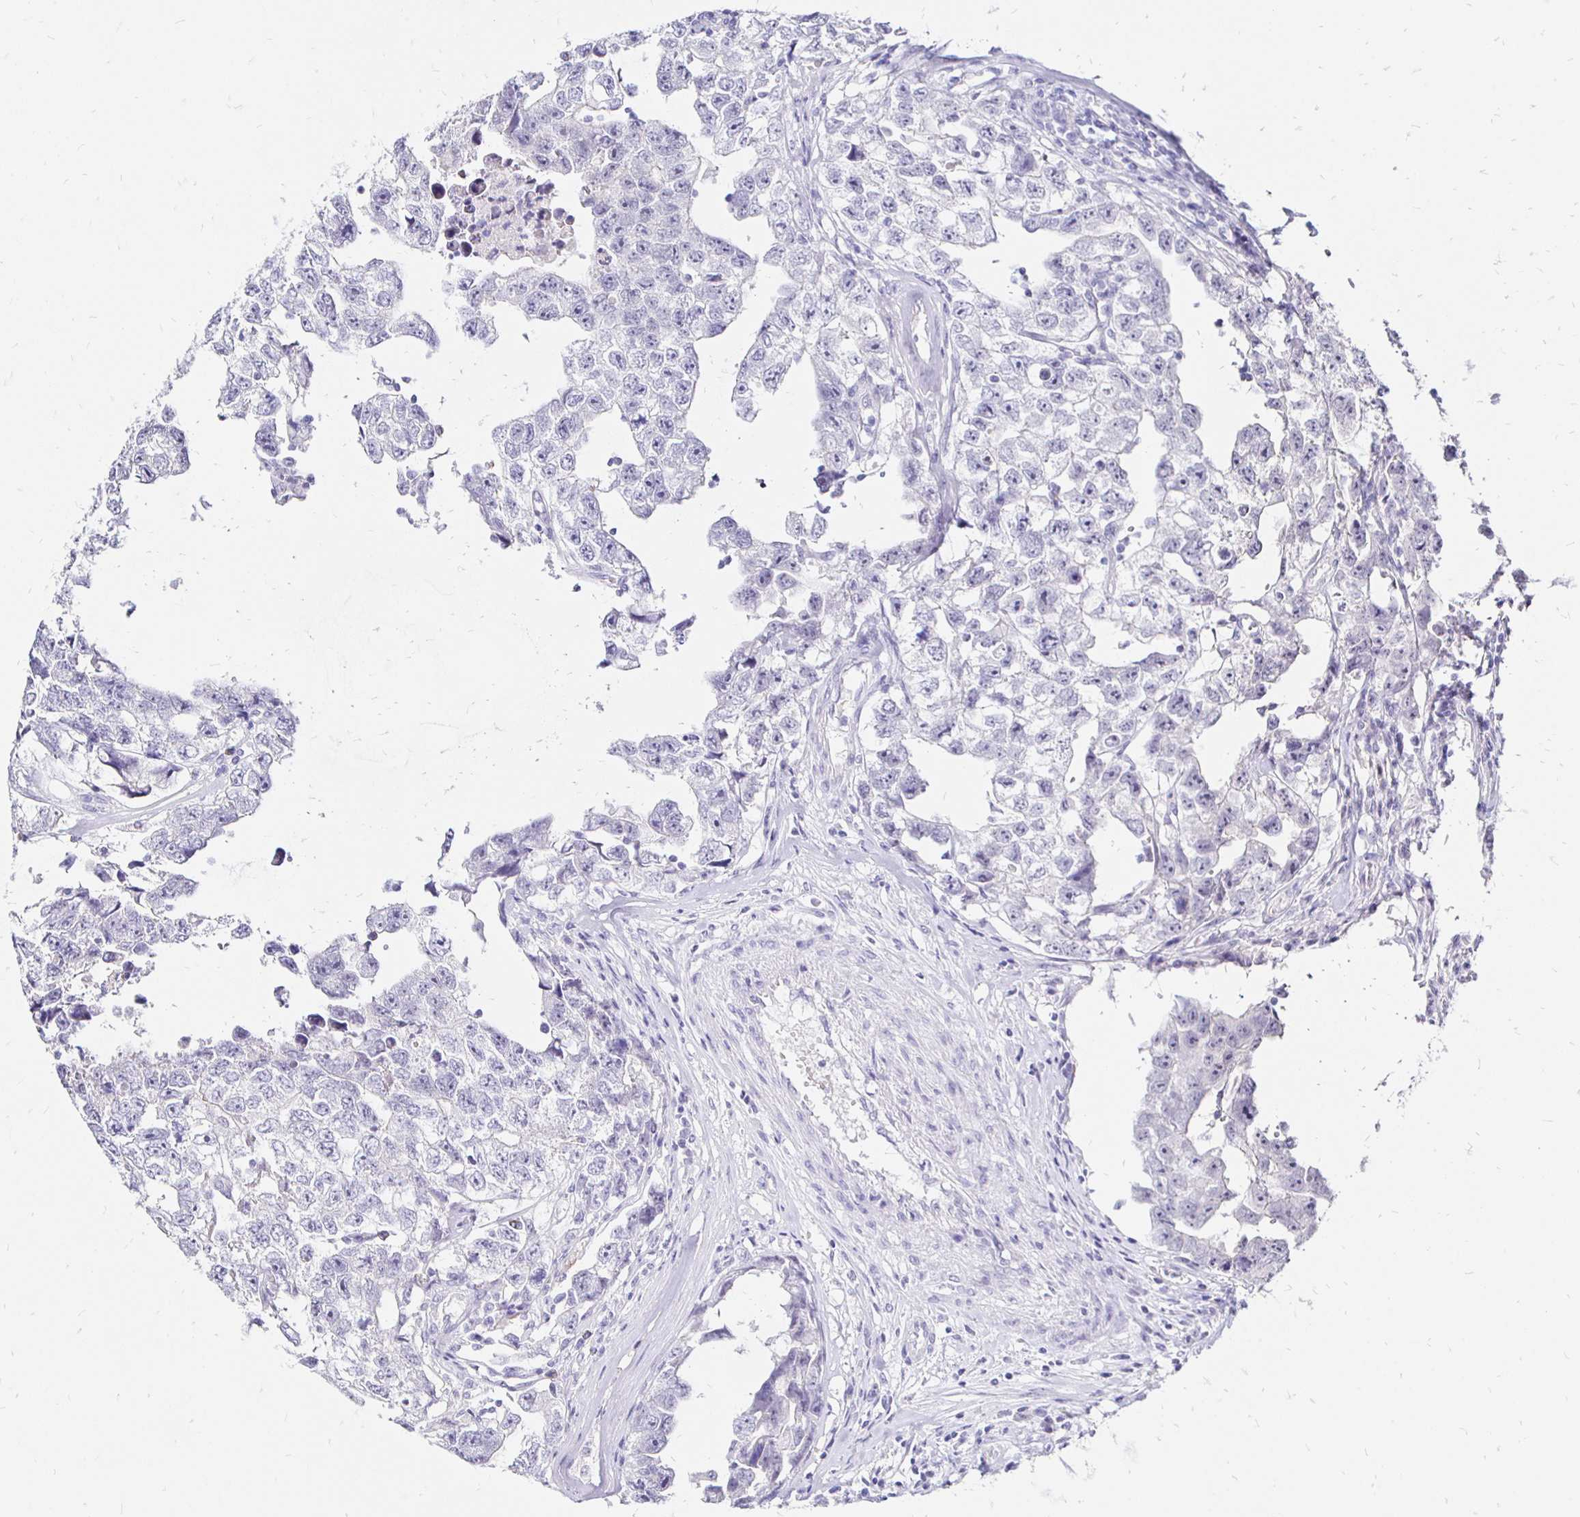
{"staining": {"intensity": "negative", "quantity": "none", "location": "none"}, "tissue": "testis cancer", "cell_type": "Tumor cells", "image_type": "cancer", "snomed": [{"axis": "morphology", "description": "Carcinoma, Embryonal, NOS"}, {"axis": "topography", "description": "Testis"}], "caption": "Immunohistochemistry micrograph of neoplastic tissue: human testis cancer stained with DAB (3,3'-diaminobenzidine) reveals no significant protein staining in tumor cells. (DAB (3,3'-diaminobenzidine) IHC visualized using brightfield microscopy, high magnification).", "gene": "IRGC", "patient": {"sex": "male", "age": 22}}